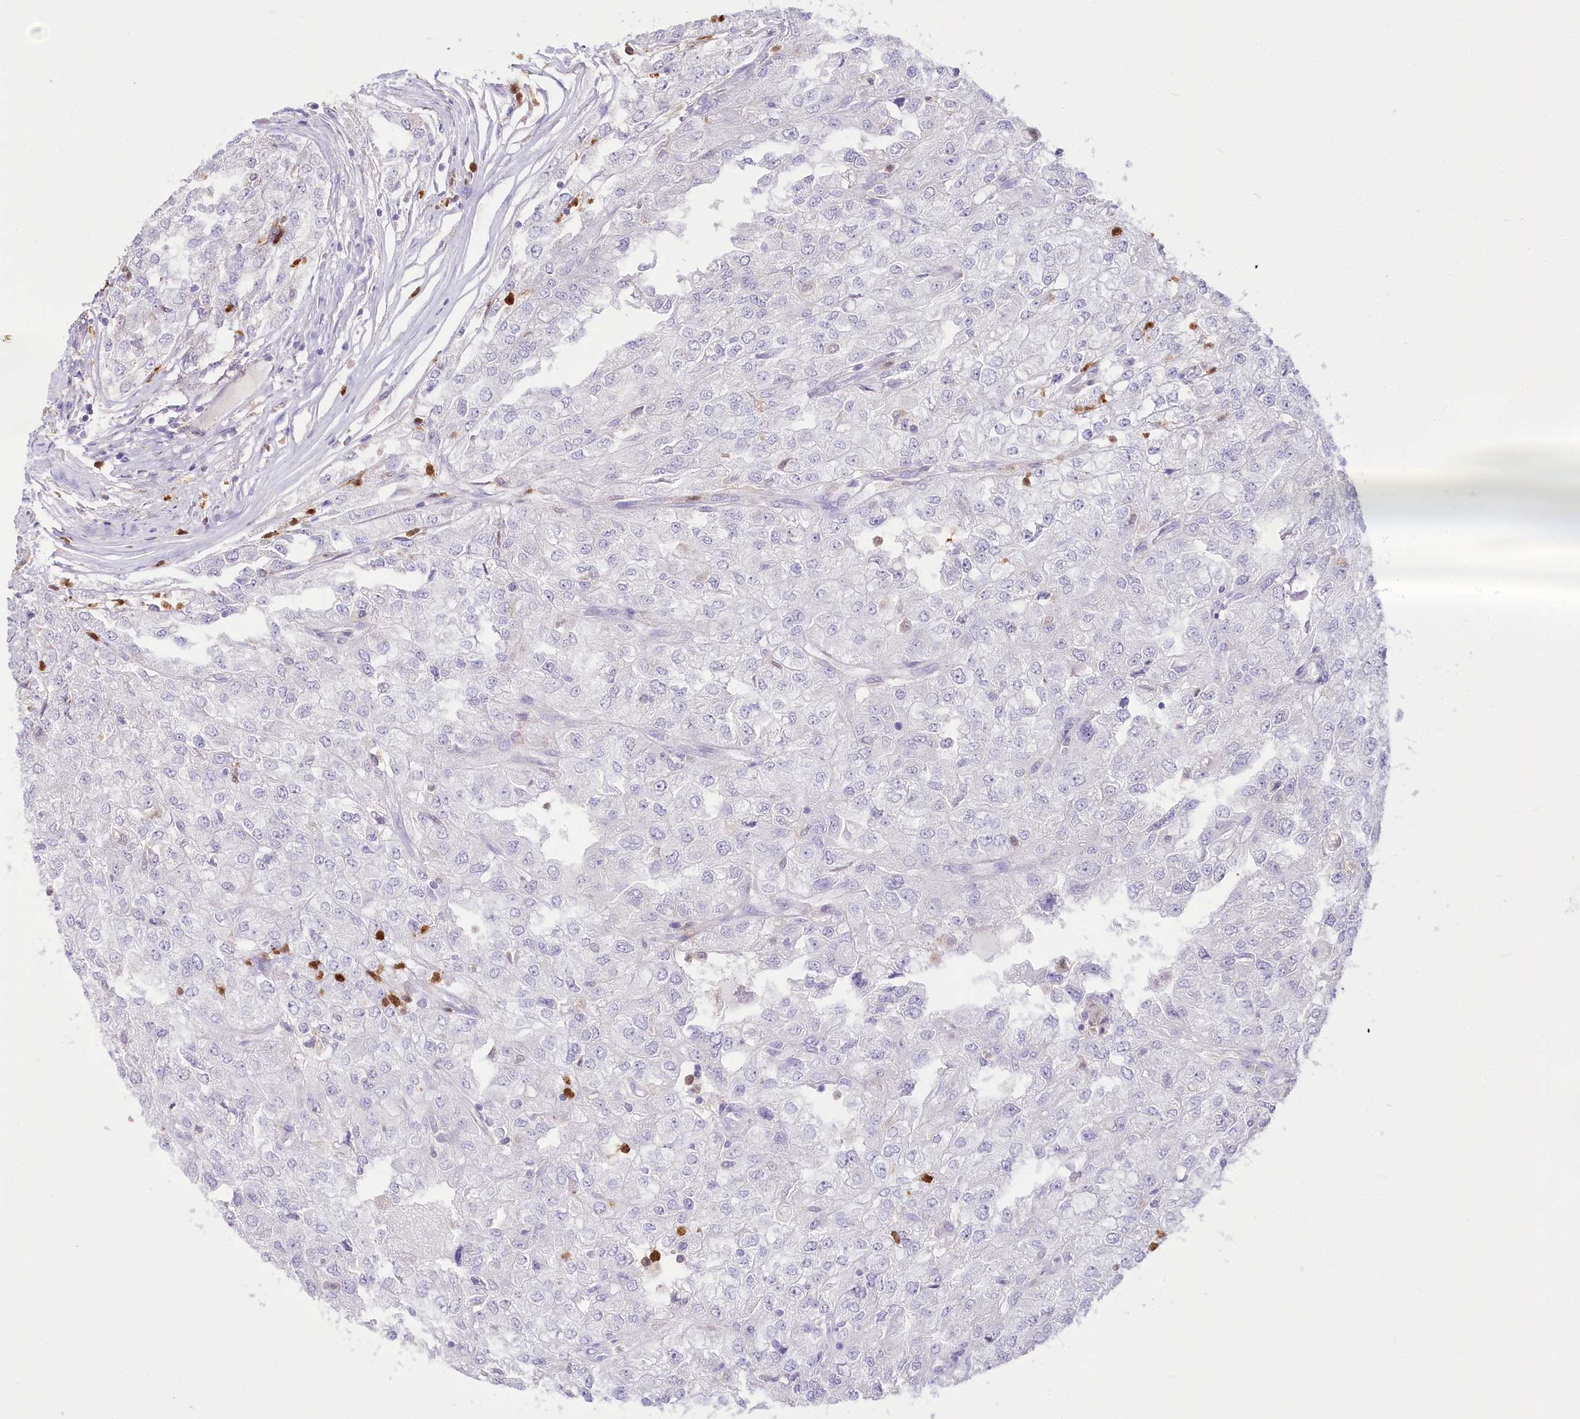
{"staining": {"intensity": "negative", "quantity": "none", "location": "none"}, "tissue": "renal cancer", "cell_type": "Tumor cells", "image_type": "cancer", "snomed": [{"axis": "morphology", "description": "Adenocarcinoma, NOS"}, {"axis": "topography", "description": "Kidney"}], "caption": "Tumor cells show no significant protein staining in renal cancer (adenocarcinoma). (DAB immunohistochemistry (IHC) with hematoxylin counter stain).", "gene": "DPYD", "patient": {"sex": "female", "age": 54}}